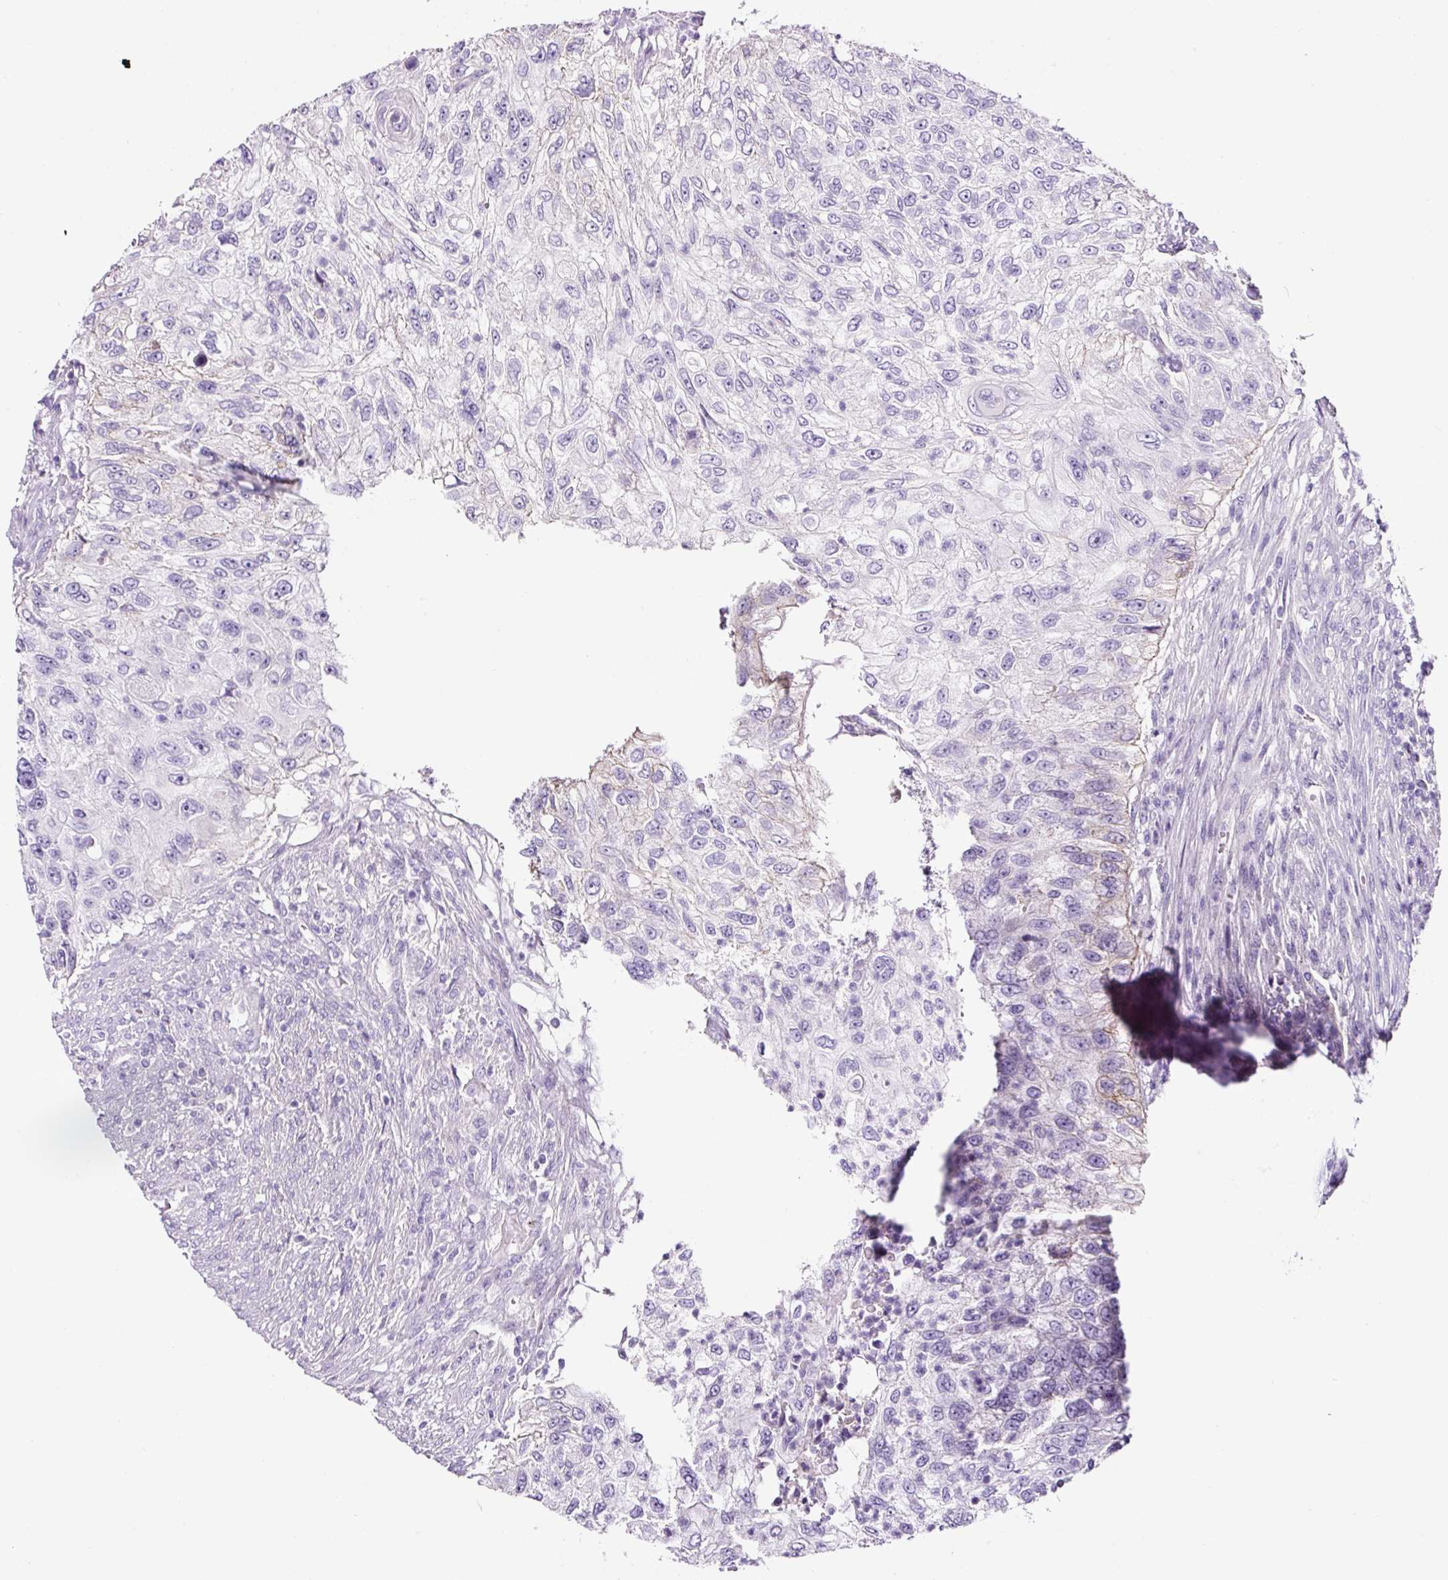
{"staining": {"intensity": "negative", "quantity": "none", "location": "none"}, "tissue": "urothelial cancer", "cell_type": "Tumor cells", "image_type": "cancer", "snomed": [{"axis": "morphology", "description": "Urothelial carcinoma, High grade"}, {"axis": "topography", "description": "Urinary bladder"}], "caption": "The immunohistochemistry histopathology image has no significant staining in tumor cells of urothelial cancer tissue.", "gene": "OR14A2", "patient": {"sex": "female", "age": 60}}